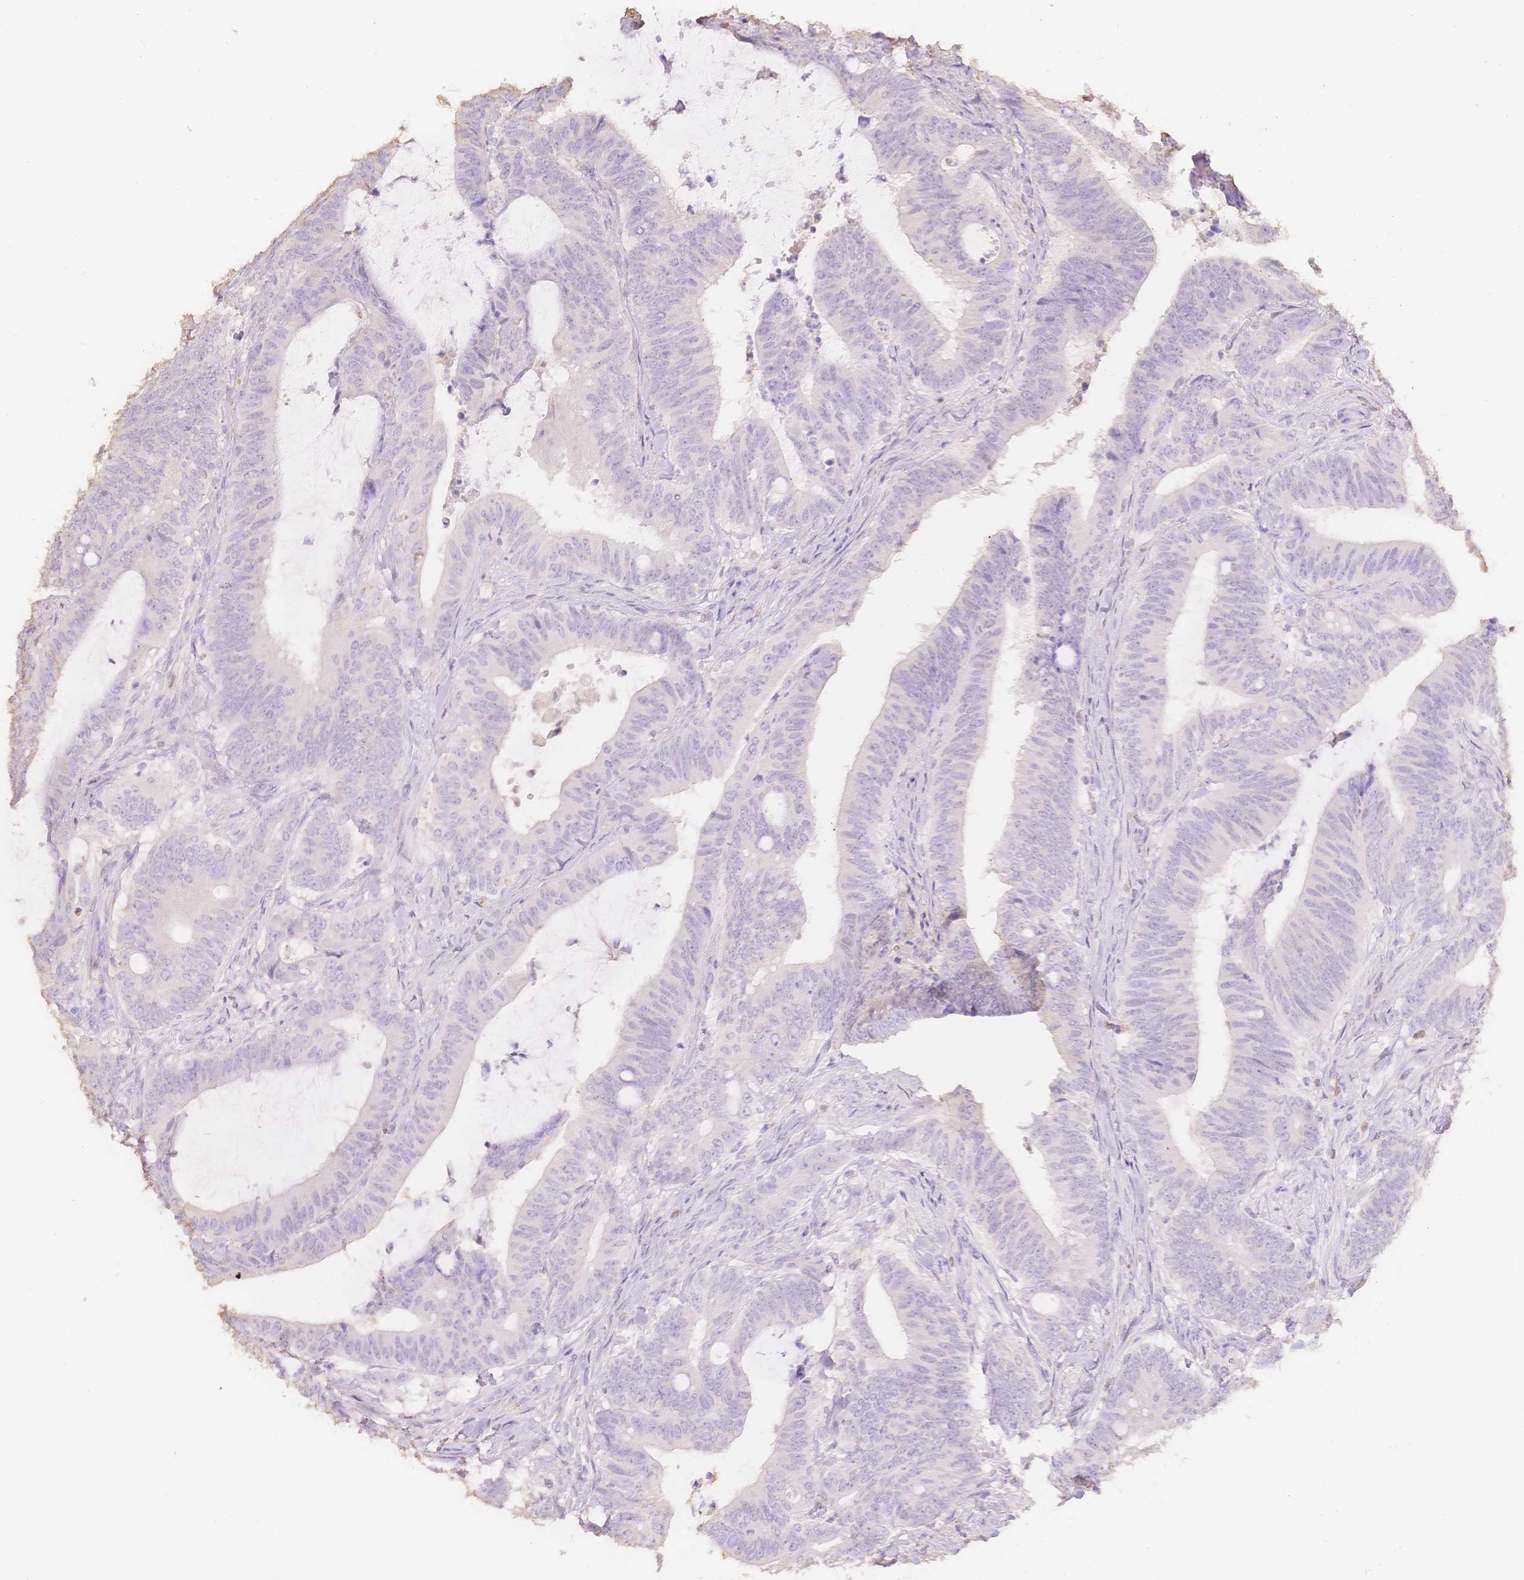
{"staining": {"intensity": "negative", "quantity": "none", "location": "none"}, "tissue": "colorectal cancer", "cell_type": "Tumor cells", "image_type": "cancer", "snomed": [{"axis": "morphology", "description": "Adenocarcinoma, NOS"}, {"axis": "topography", "description": "Colon"}], "caption": "This is an immunohistochemistry (IHC) histopathology image of colorectal cancer. There is no staining in tumor cells.", "gene": "MBOAT7", "patient": {"sex": "female", "age": 43}}